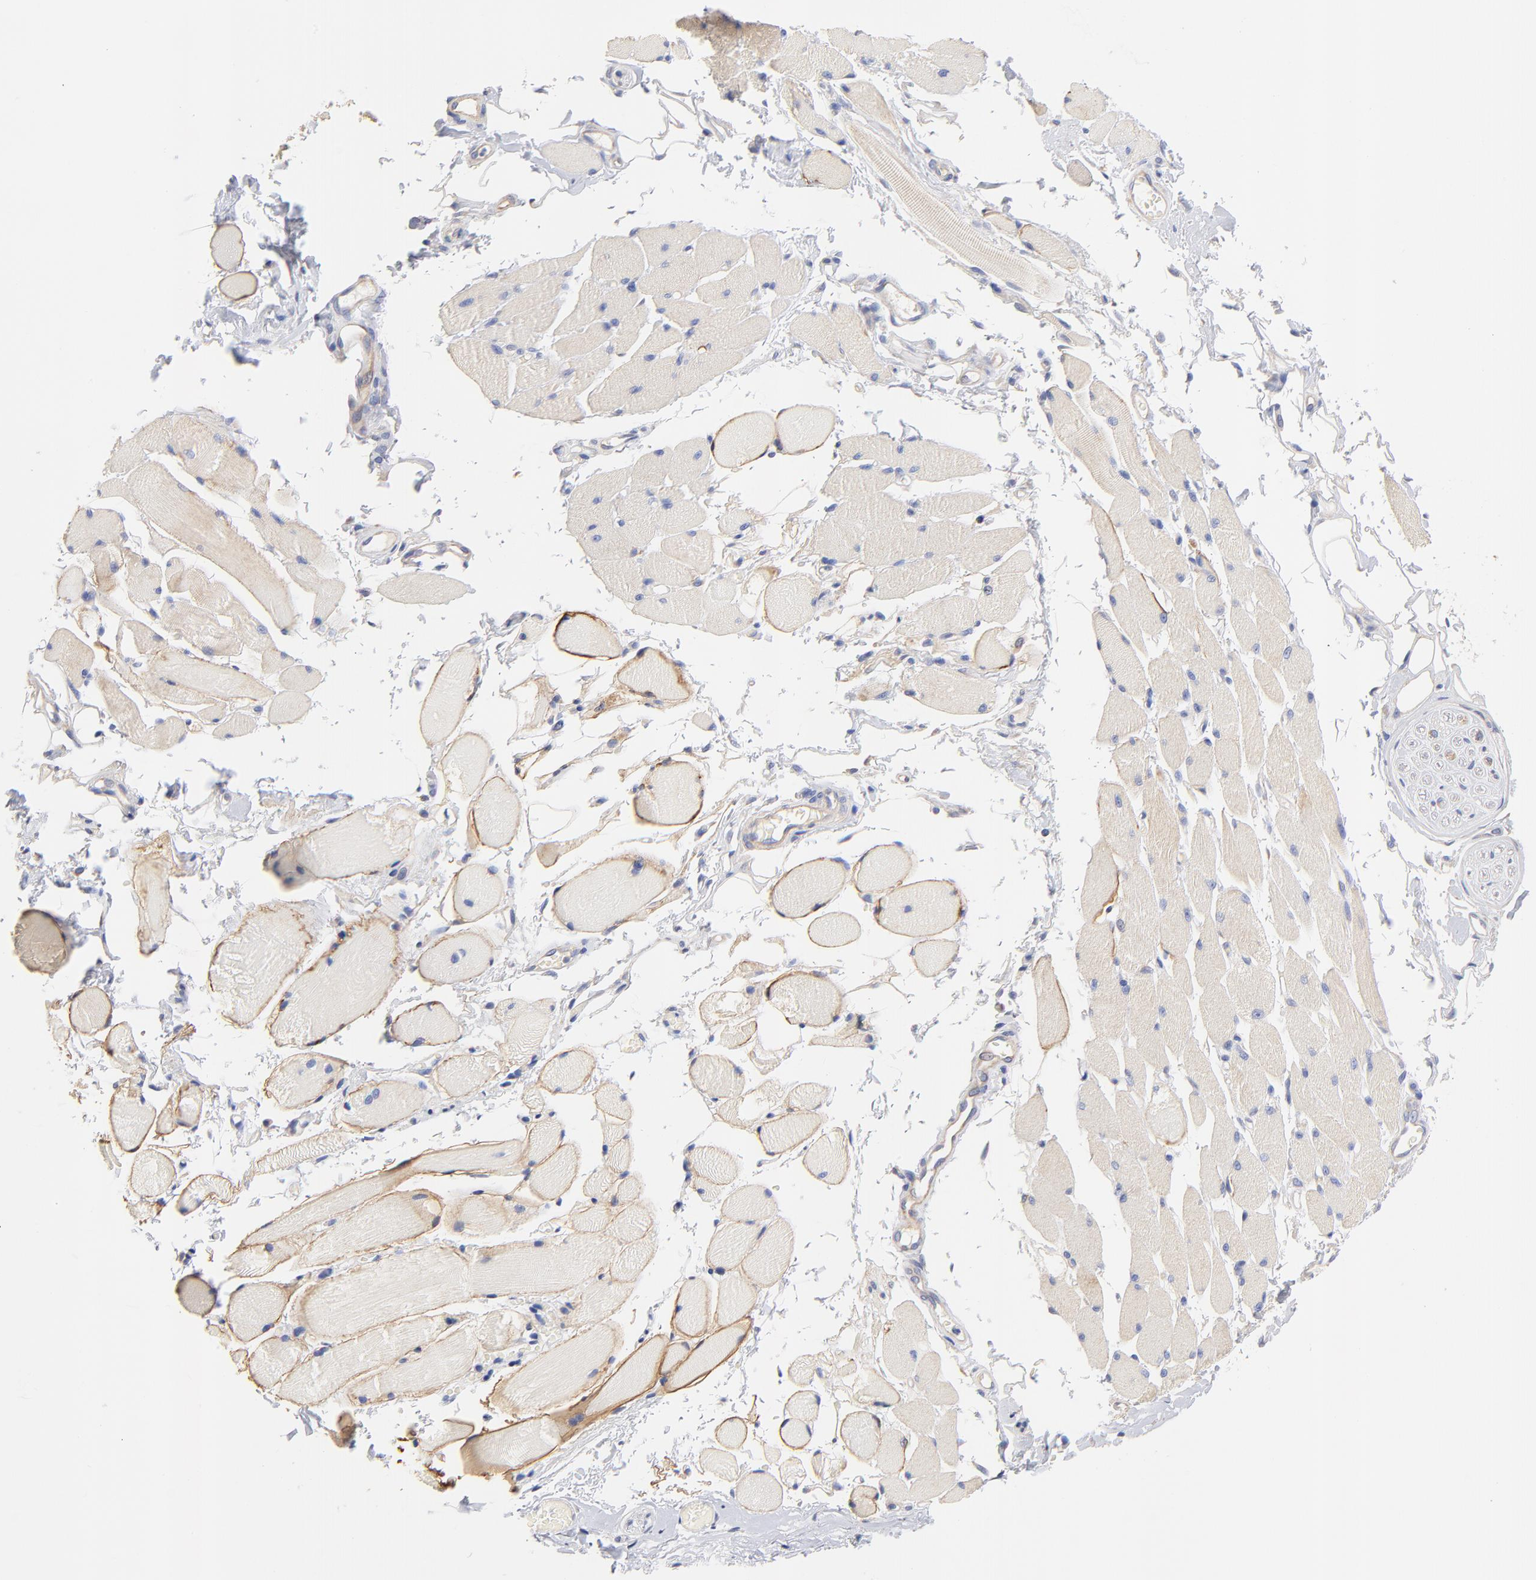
{"staining": {"intensity": "negative", "quantity": "none", "location": "none"}, "tissue": "adipose tissue", "cell_type": "Adipocytes", "image_type": "normal", "snomed": [{"axis": "morphology", "description": "Normal tissue, NOS"}, {"axis": "morphology", "description": "Squamous cell carcinoma, NOS"}, {"axis": "topography", "description": "Skeletal muscle"}, {"axis": "topography", "description": "Soft tissue"}, {"axis": "topography", "description": "Oral tissue"}], "caption": "Immunohistochemistry (IHC) photomicrograph of normal adipose tissue: human adipose tissue stained with DAB (3,3'-diaminobenzidine) reveals no significant protein staining in adipocytes.", "gene": "HS3ST1", "patient": {"sex": "male", "age": 54}}